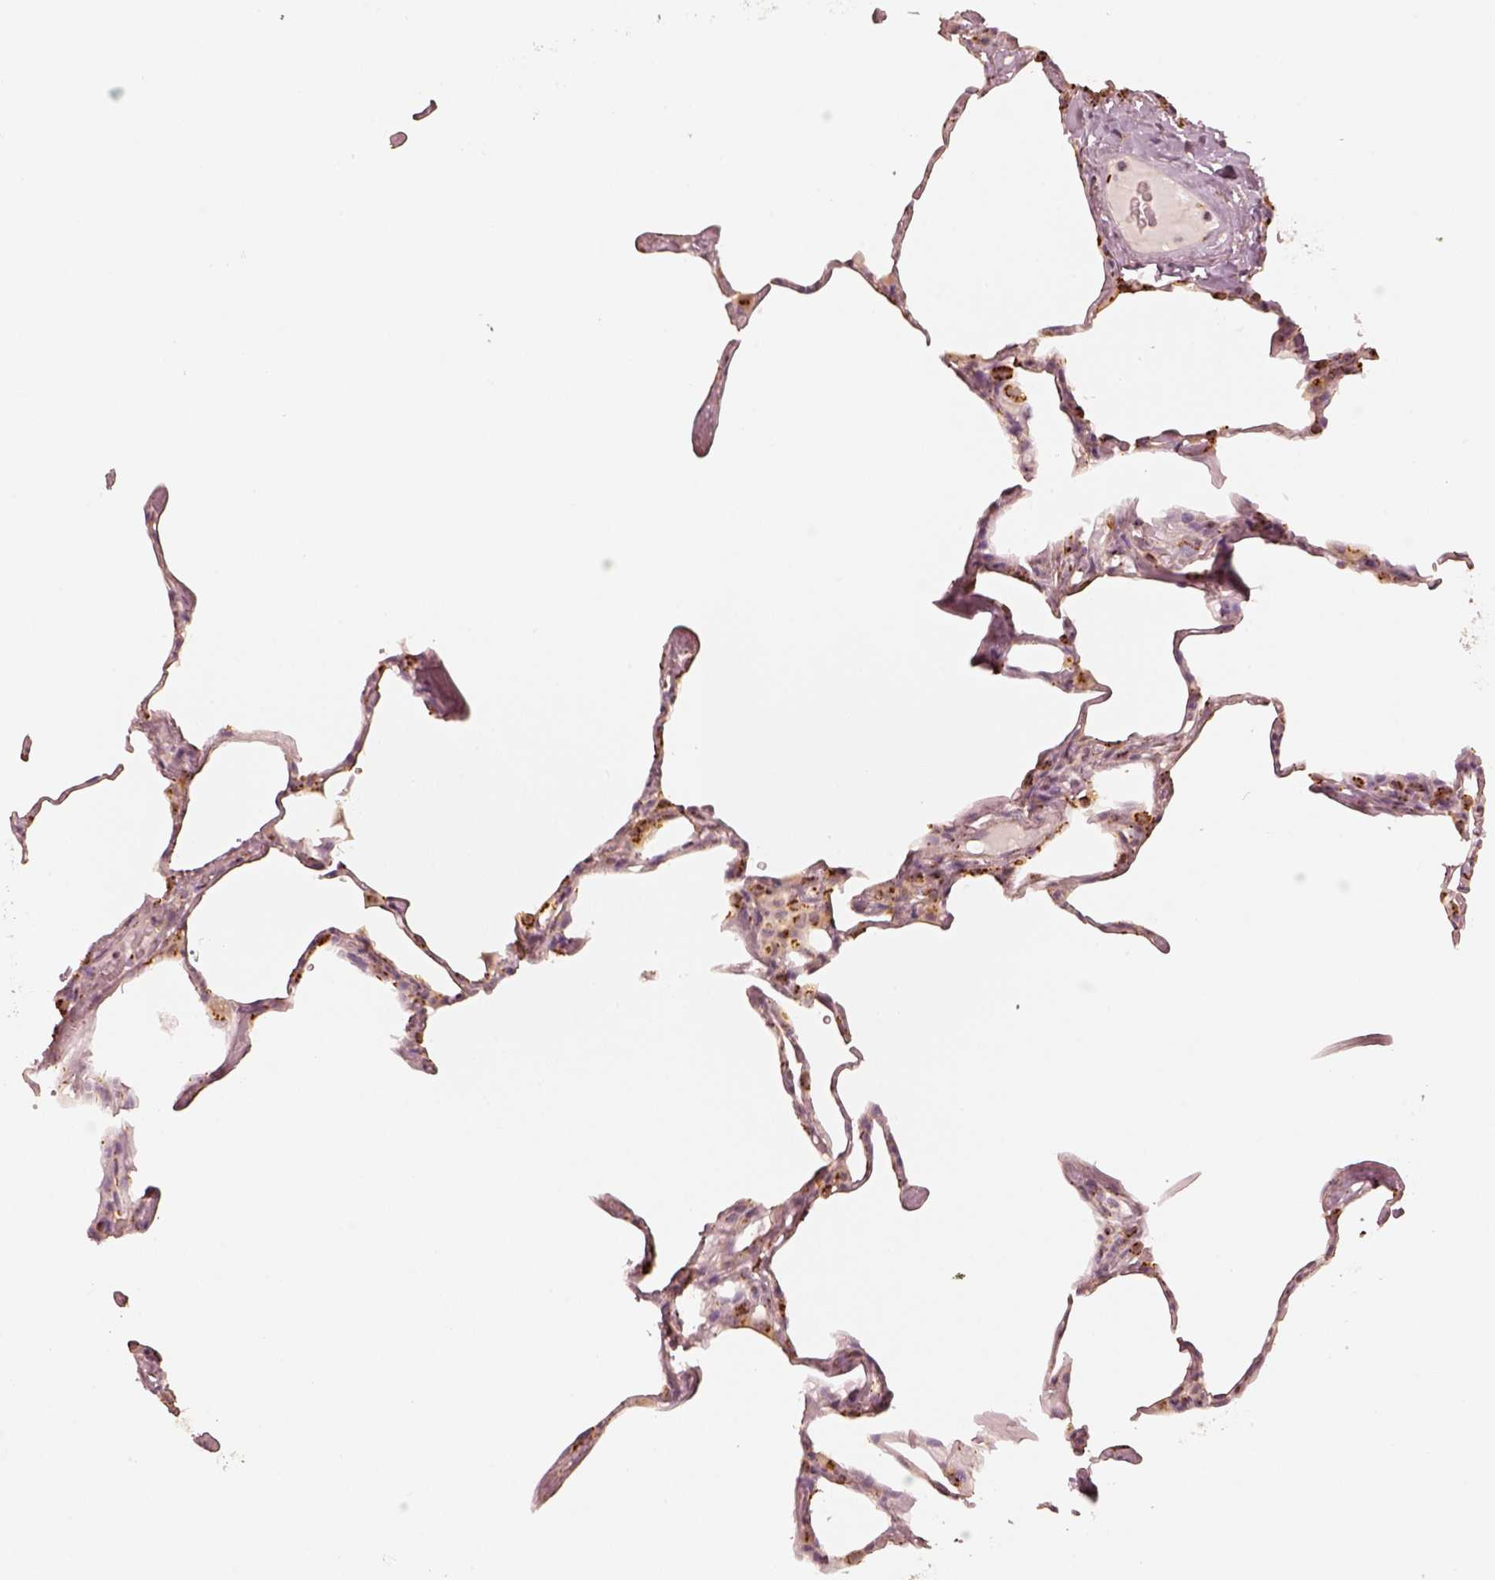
{"staining": {"intensity": "moderate", "quantity": "<25%", "location": "cytoplasmic/membranous"}, "tissue": "lung", "cell_type": "Alveolar cells", "image_type": "normal", "snomed": [{"axis": "morphology", "description": "Normal tissue, NOS"}, {"axis": "topography", "description": "Lung"}], "caption": "Immunohistochemistry of unremarkable lung demonstrates low levels of moderate cytoplasmic/membranous staining in approximately <25% of alveolar cells.", "gene": "GORASP2", "patient": {"sex": "male", "age": 65}}